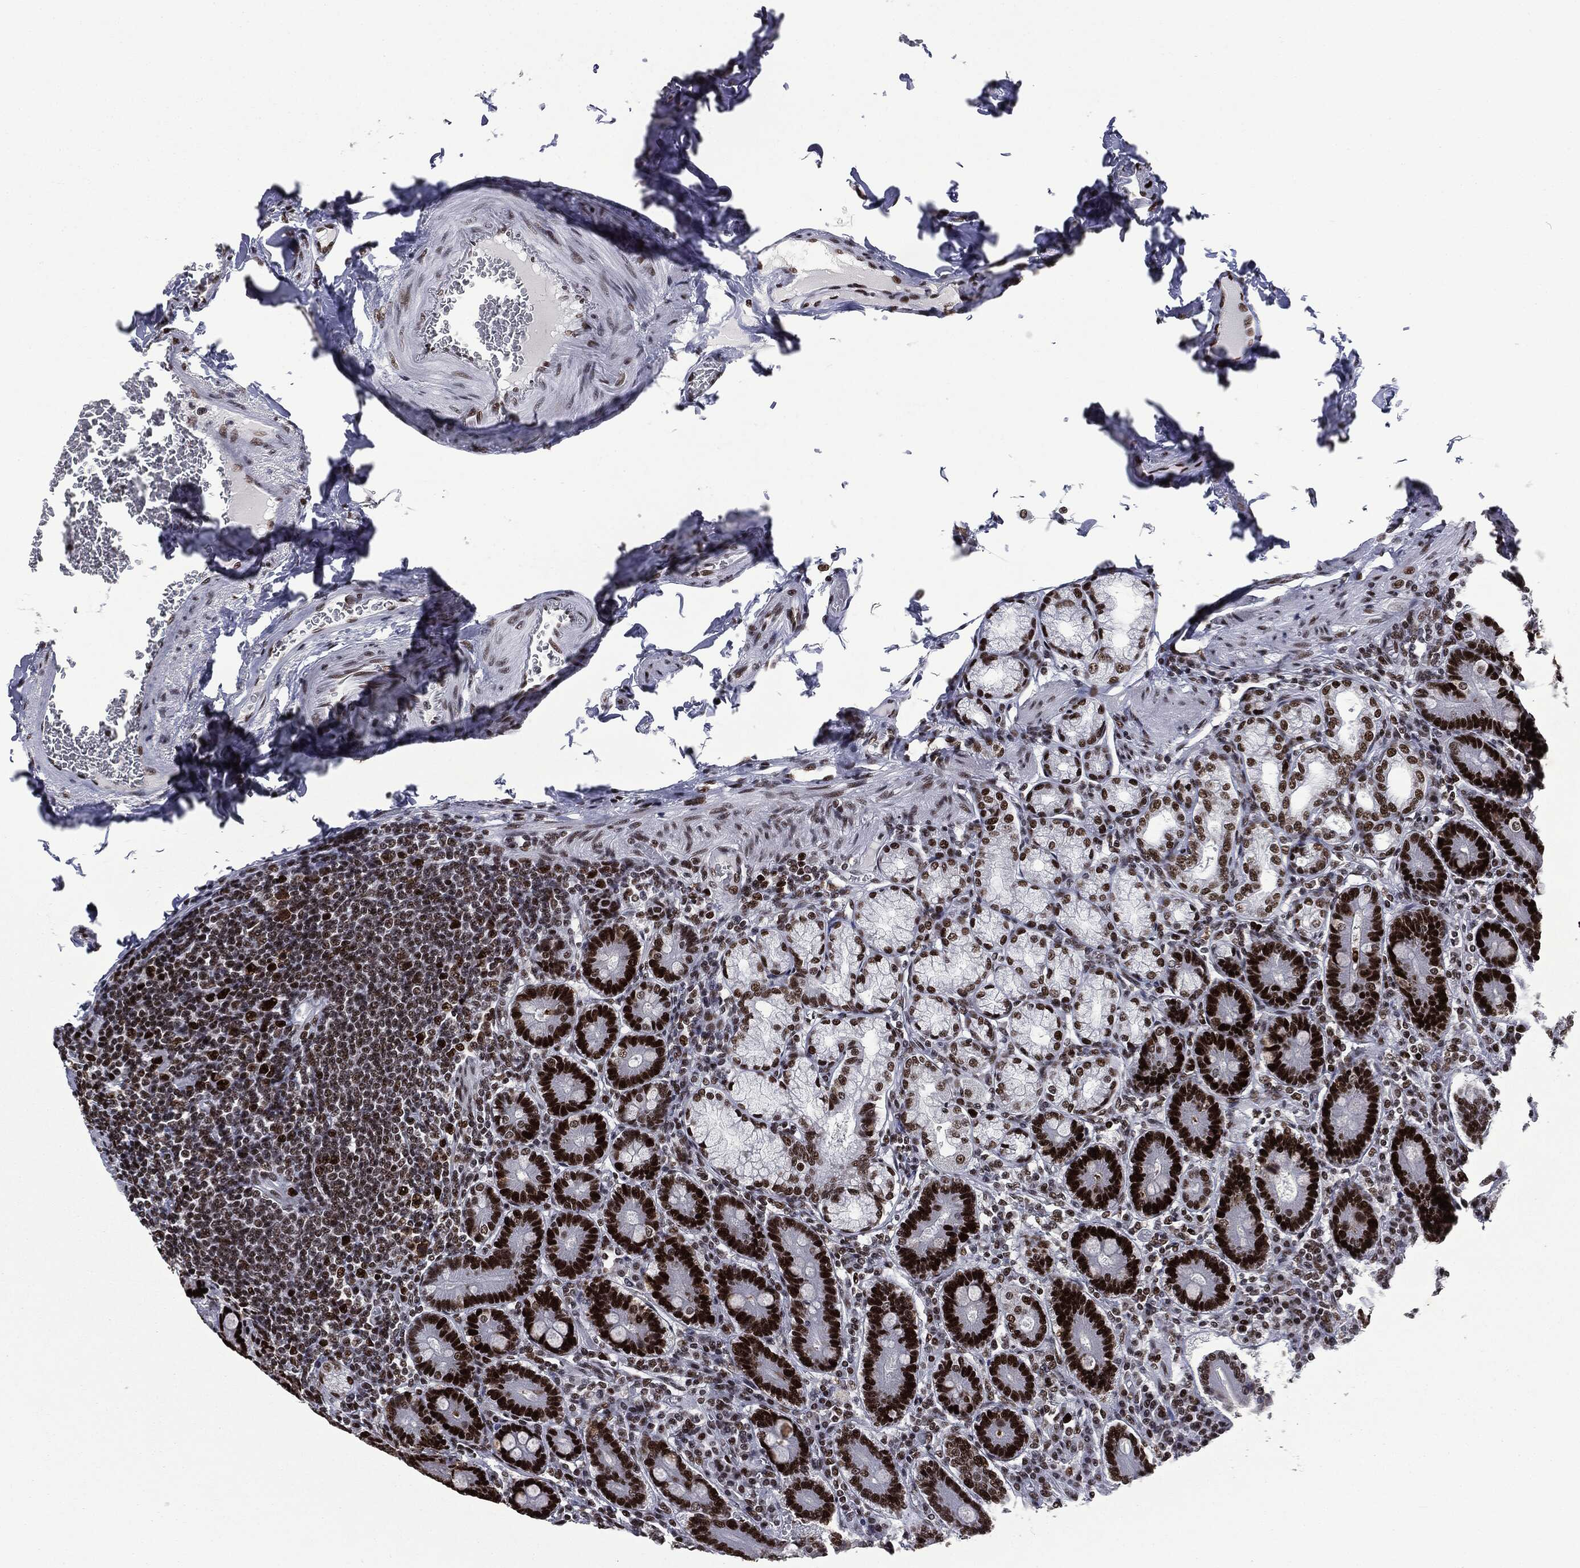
{"staining": {"intensity": "strong", "quantity": ">75%", "location": "nuclear"}, "tissue": "duodenum", "cell_type": "Glandular cells", "image_type": "normal", "snomed": [{"axis": "morphology", "description": "Normal tissue, NOS"}, {"axis": "topography", "description": "Duodenum"}], "caption": "The micrograph exhibits a brown stain indicating the presence of a protein in the nuclear of glandular cells in duodenum.", "gene": "MSH2", "patient": {"sex": "female", "age": 62}}